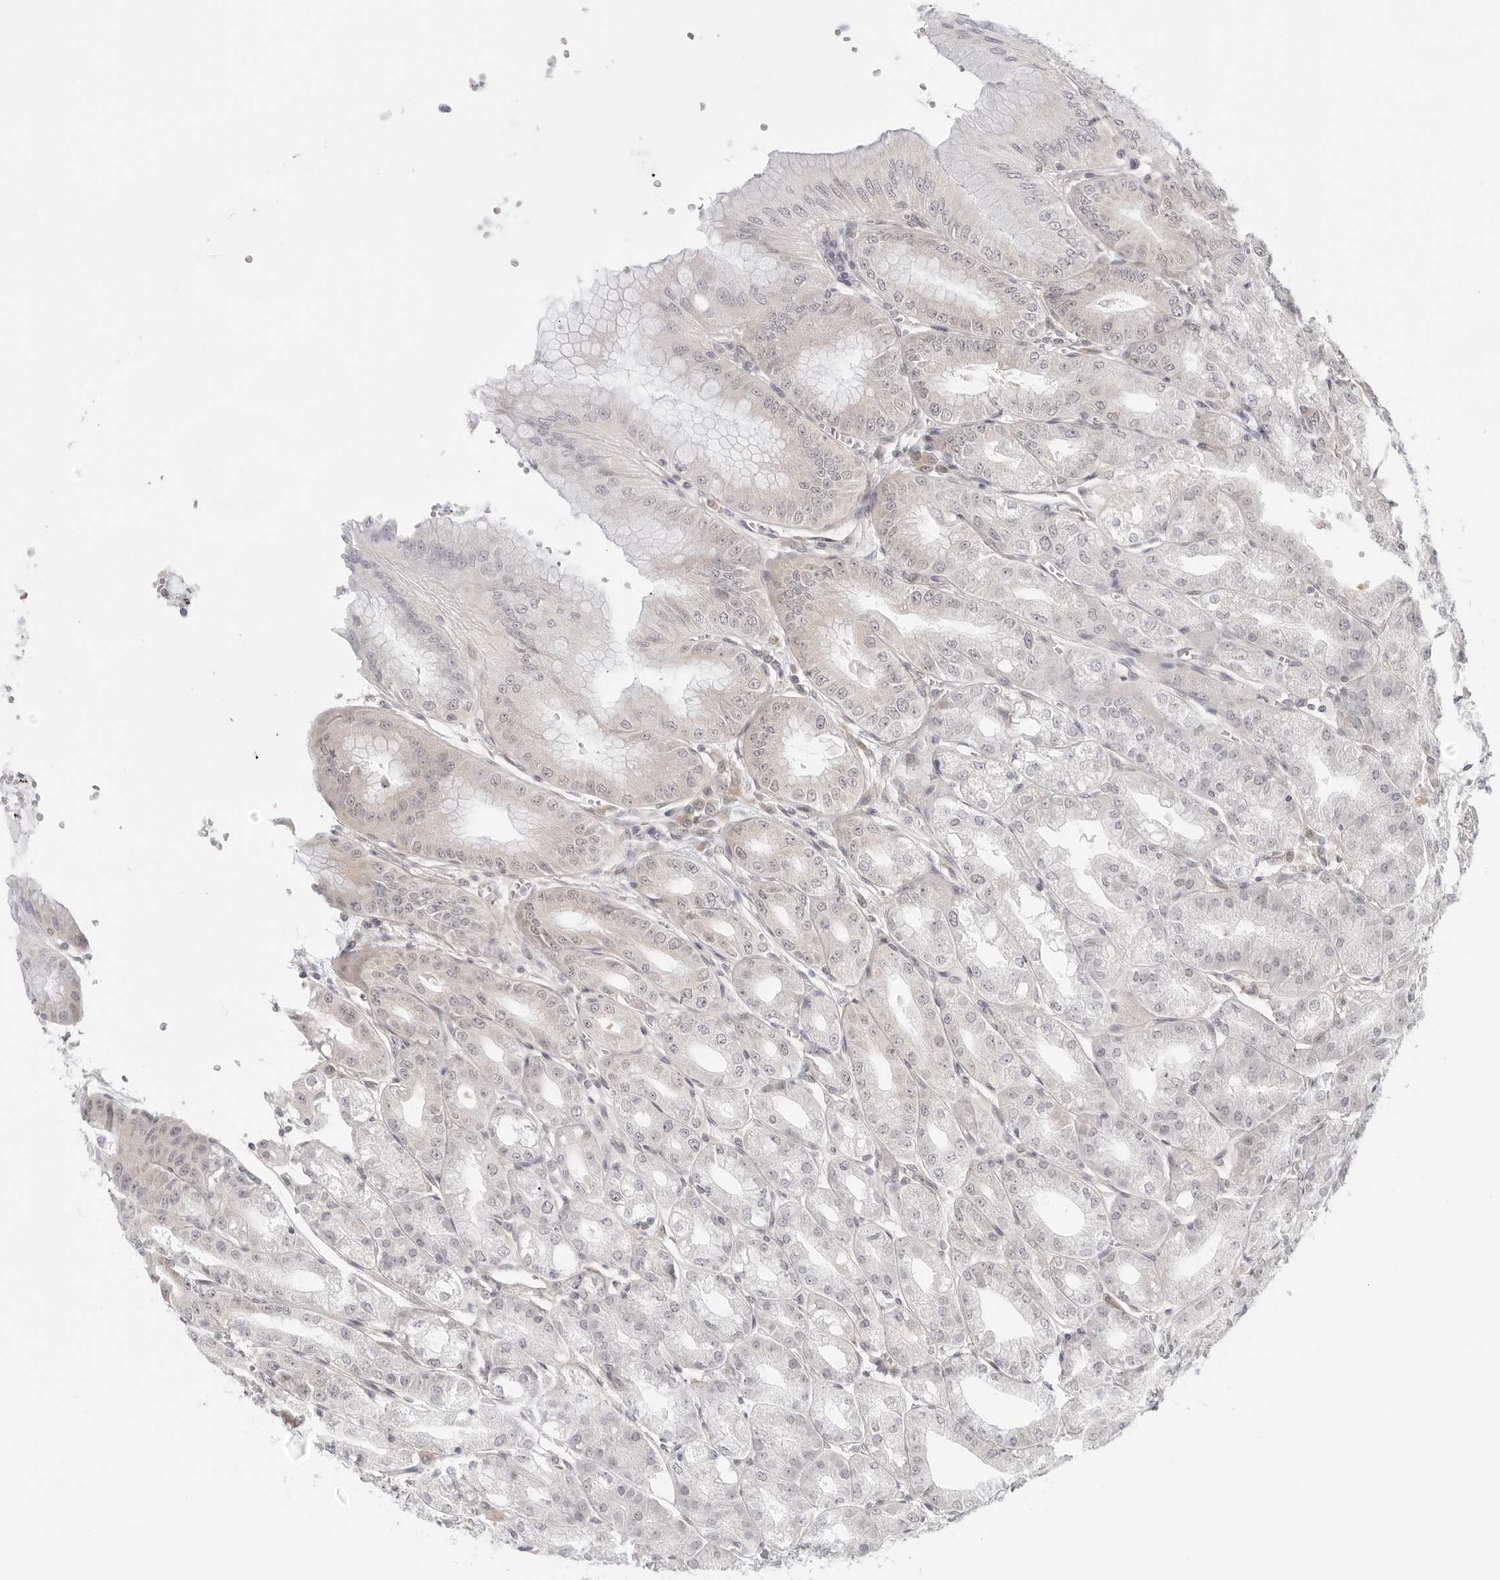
{"staining": {"intensity": "weak", "quantity": "<25%", "location": "cytoplasmic/membranous"}, "tissue": "stomach", "cell_type": "Glandular cells", "image_type": "normal", "snomed": [{"axis": "morphology", "description": "Normal tissue, NOS"}, {"axis": "topography", "description": "Stomach, lower"}], "caption": "Immunohistochemistry (IHC) image of unremarkable stomach stained for a protein (brown), which demonstrates no positivity in glandular cells. (DAB (3,3'-diaminobenzidine) immunohistochemistry (IHC) visualized using brightfield microscopy, high magnification).", "gene": "TCP1", "patient": {"sex": "male", "age": 71}}